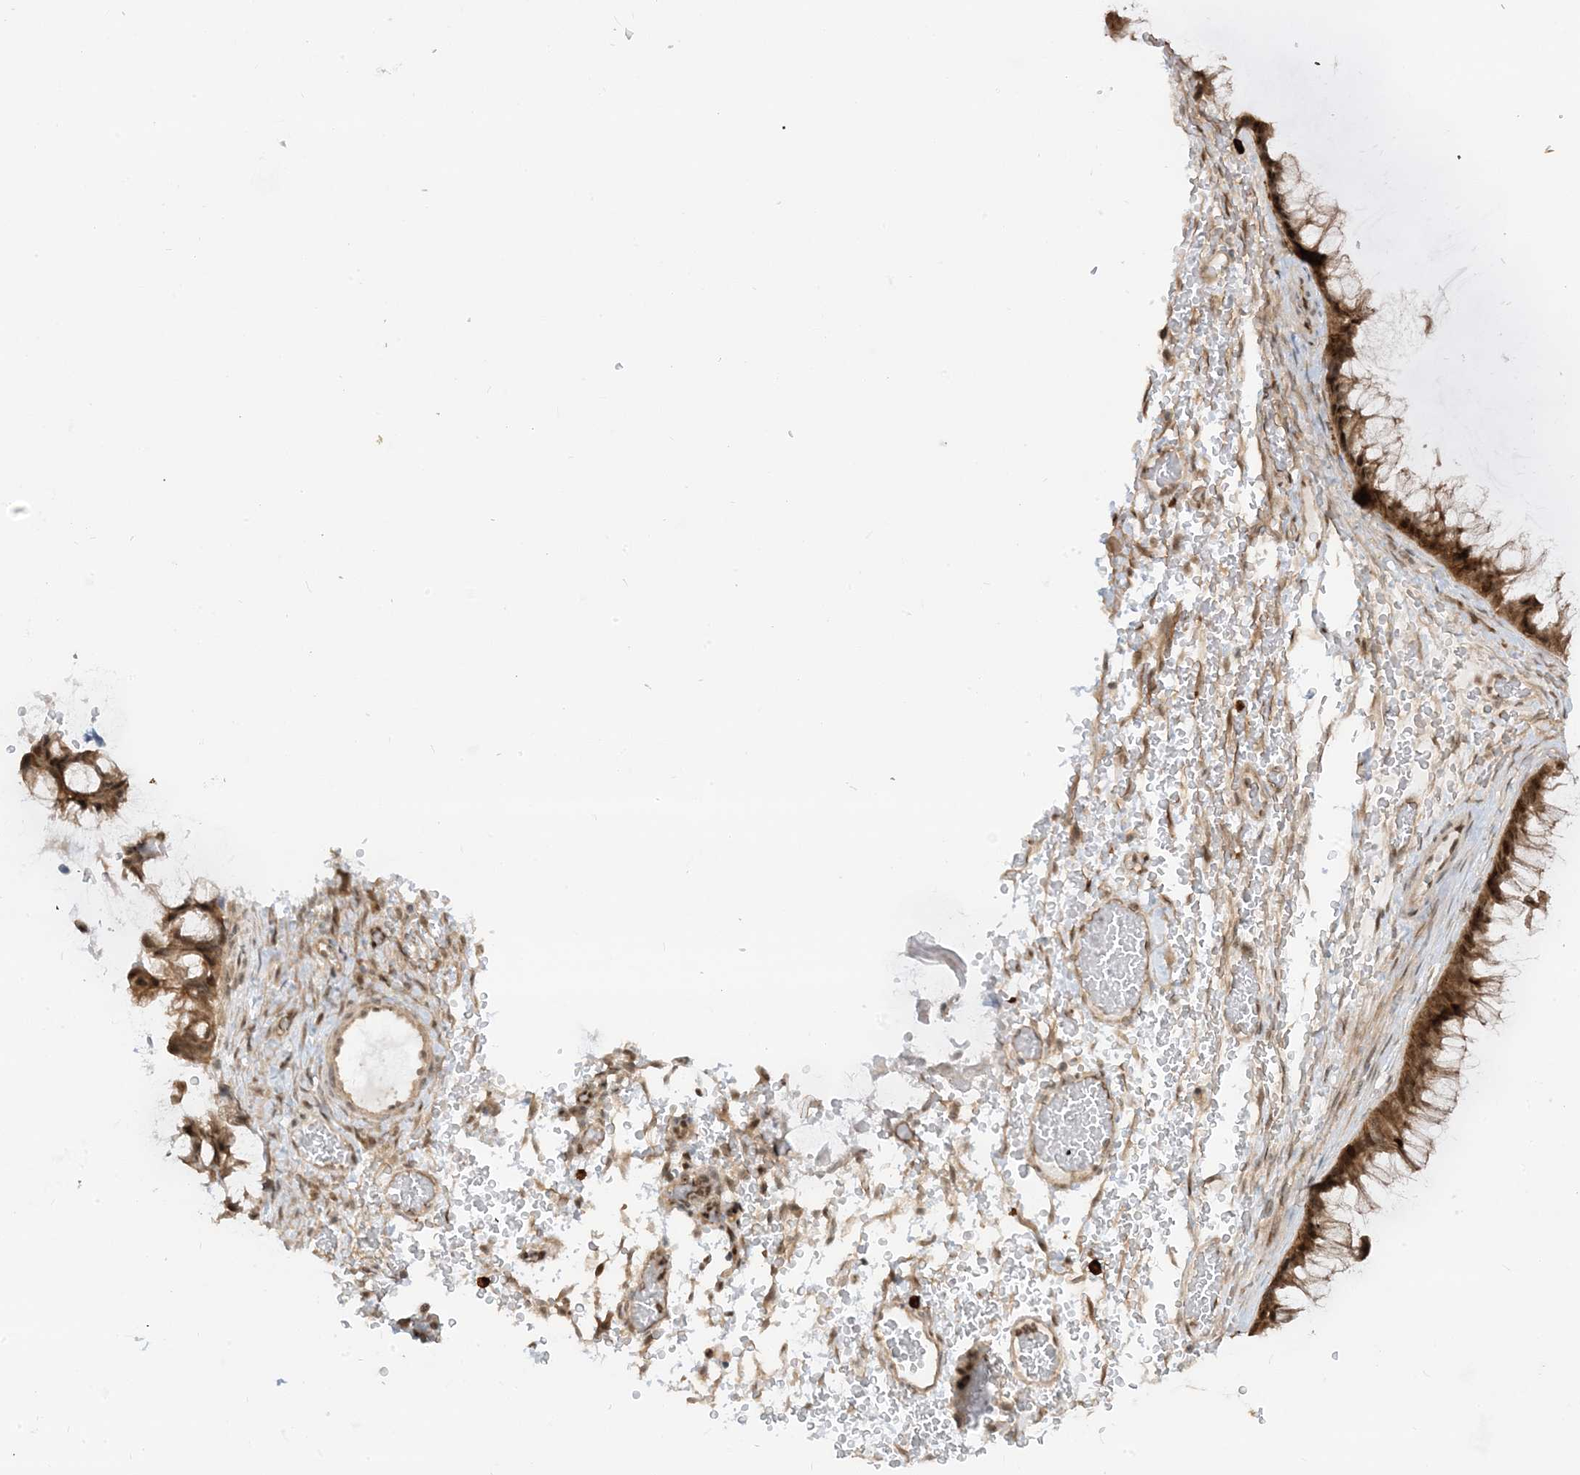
{"staining": {"intensity": "moderate", "quantity": ">75%", "location": "cytoplasmic/membranous,nuclear"}, "tissue": "ovarian cancer", "cell_type": "Tumor cells", "image_type": "cancer", "snomed": [{"axis": "morphology", "description": "Cystadenocarcinoma, mucinous, NOS"}, {"axis": "topography", "description": "Ovary"}], "caption": "Human ovarian cancer stained with a protein marker demonstrates moderate staining in tumor cells.", "gene": "PPP1R7", "patient": {"sex": "female", "age": 37}}